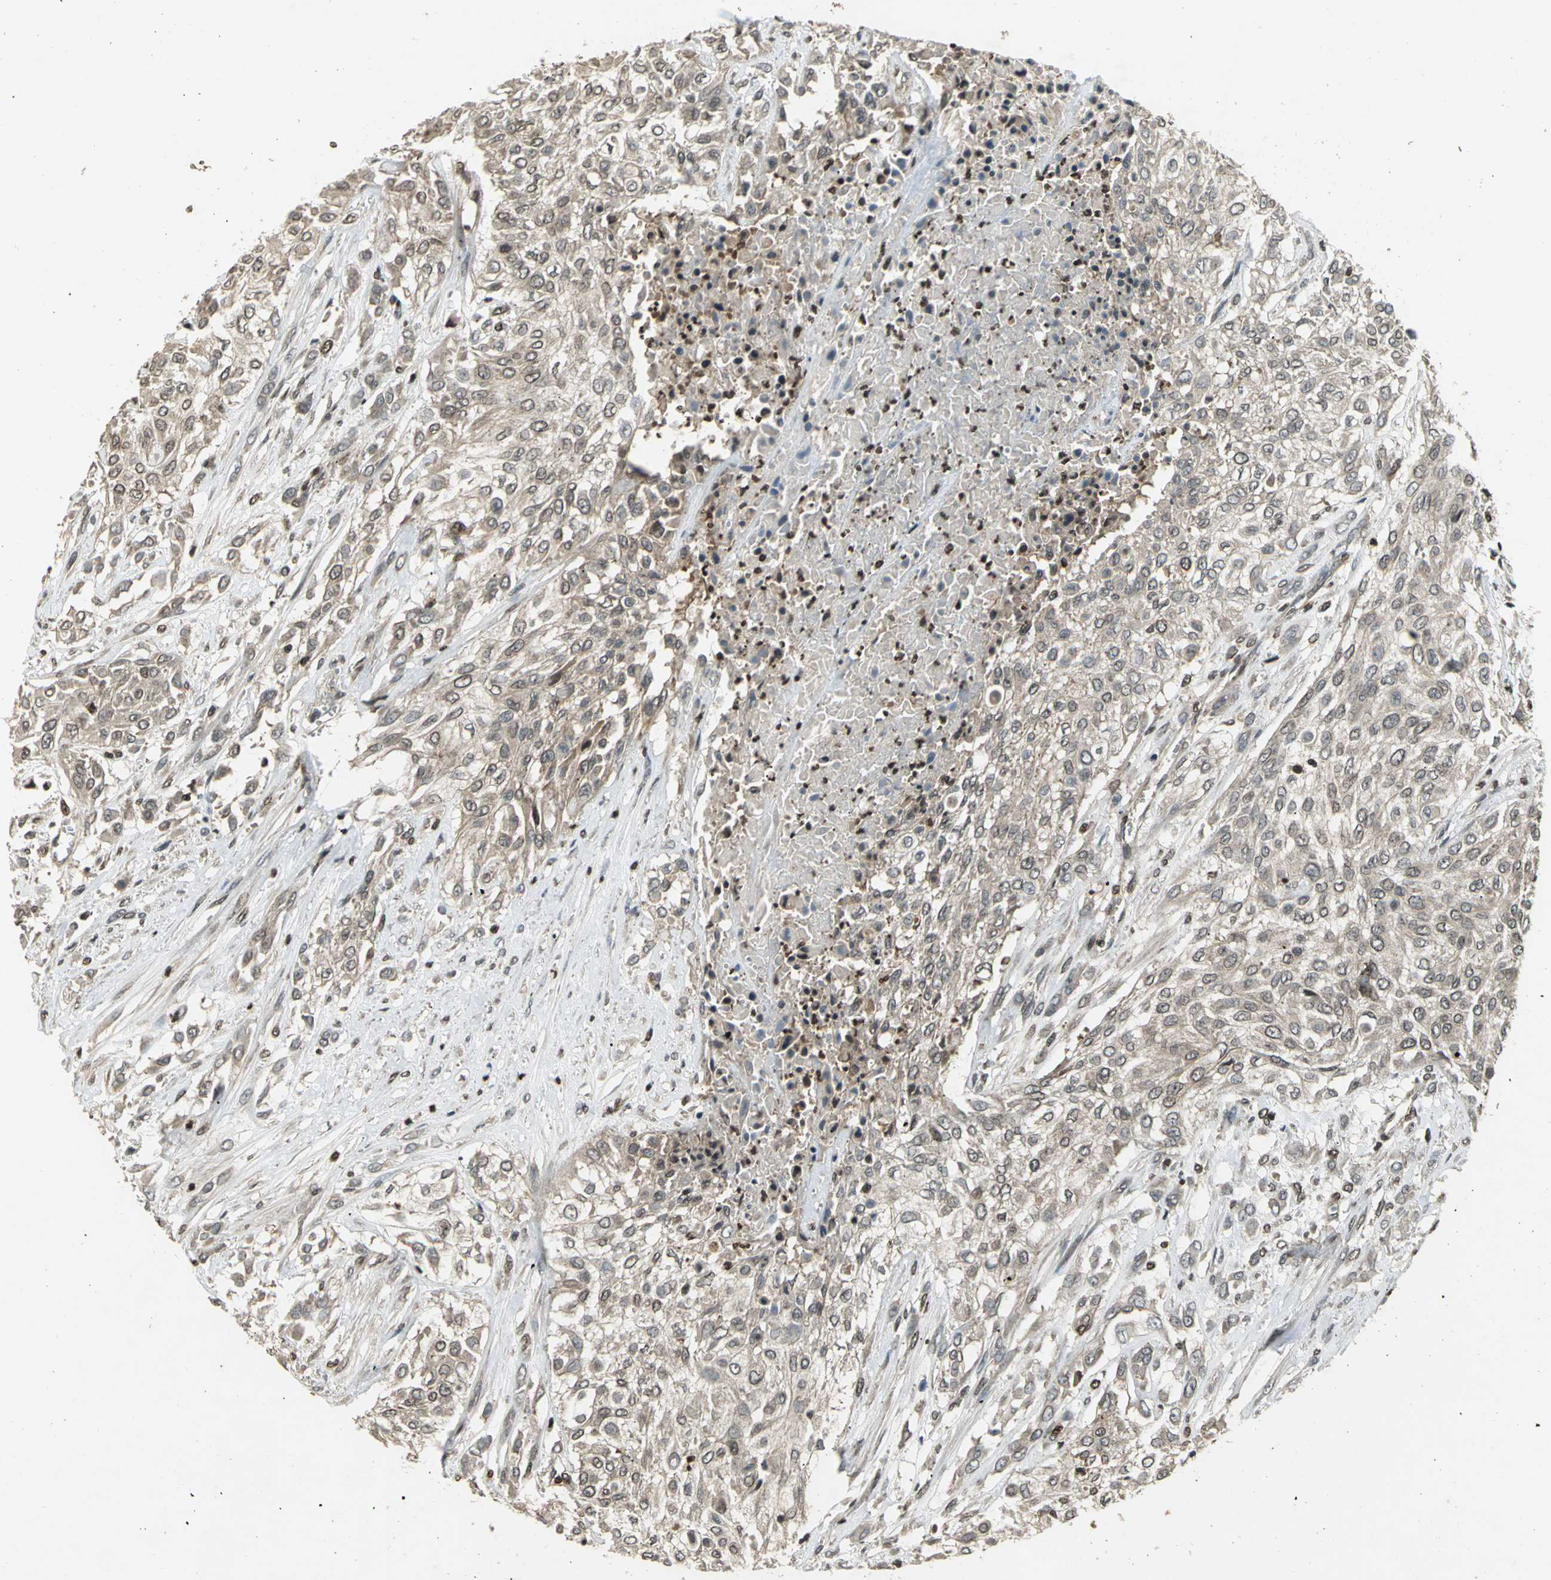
{"staining": {"intensity": "moderate", "quantity": ">75%", "location": "cytoplasmic/membranous,nuclear"}, "tissue": "urothelial cancer", "cell_type": "Tumor cells", "image_type": "cancer", "snomed": [{"axis": "morphology", "description": "Urothelial carcinoma, High grade"}, {"axis": "topography", "description": "Urinary bladder"}], "caption": "Immunohistochemical staining of human urothelial carcinoma (high-grade) exhibits moderate cytoplasmic/membranous and nuclear protein expression in about >75% of tumor cells.", "gene": "AHR", "patient": {"sex": "male", "age": 57}}